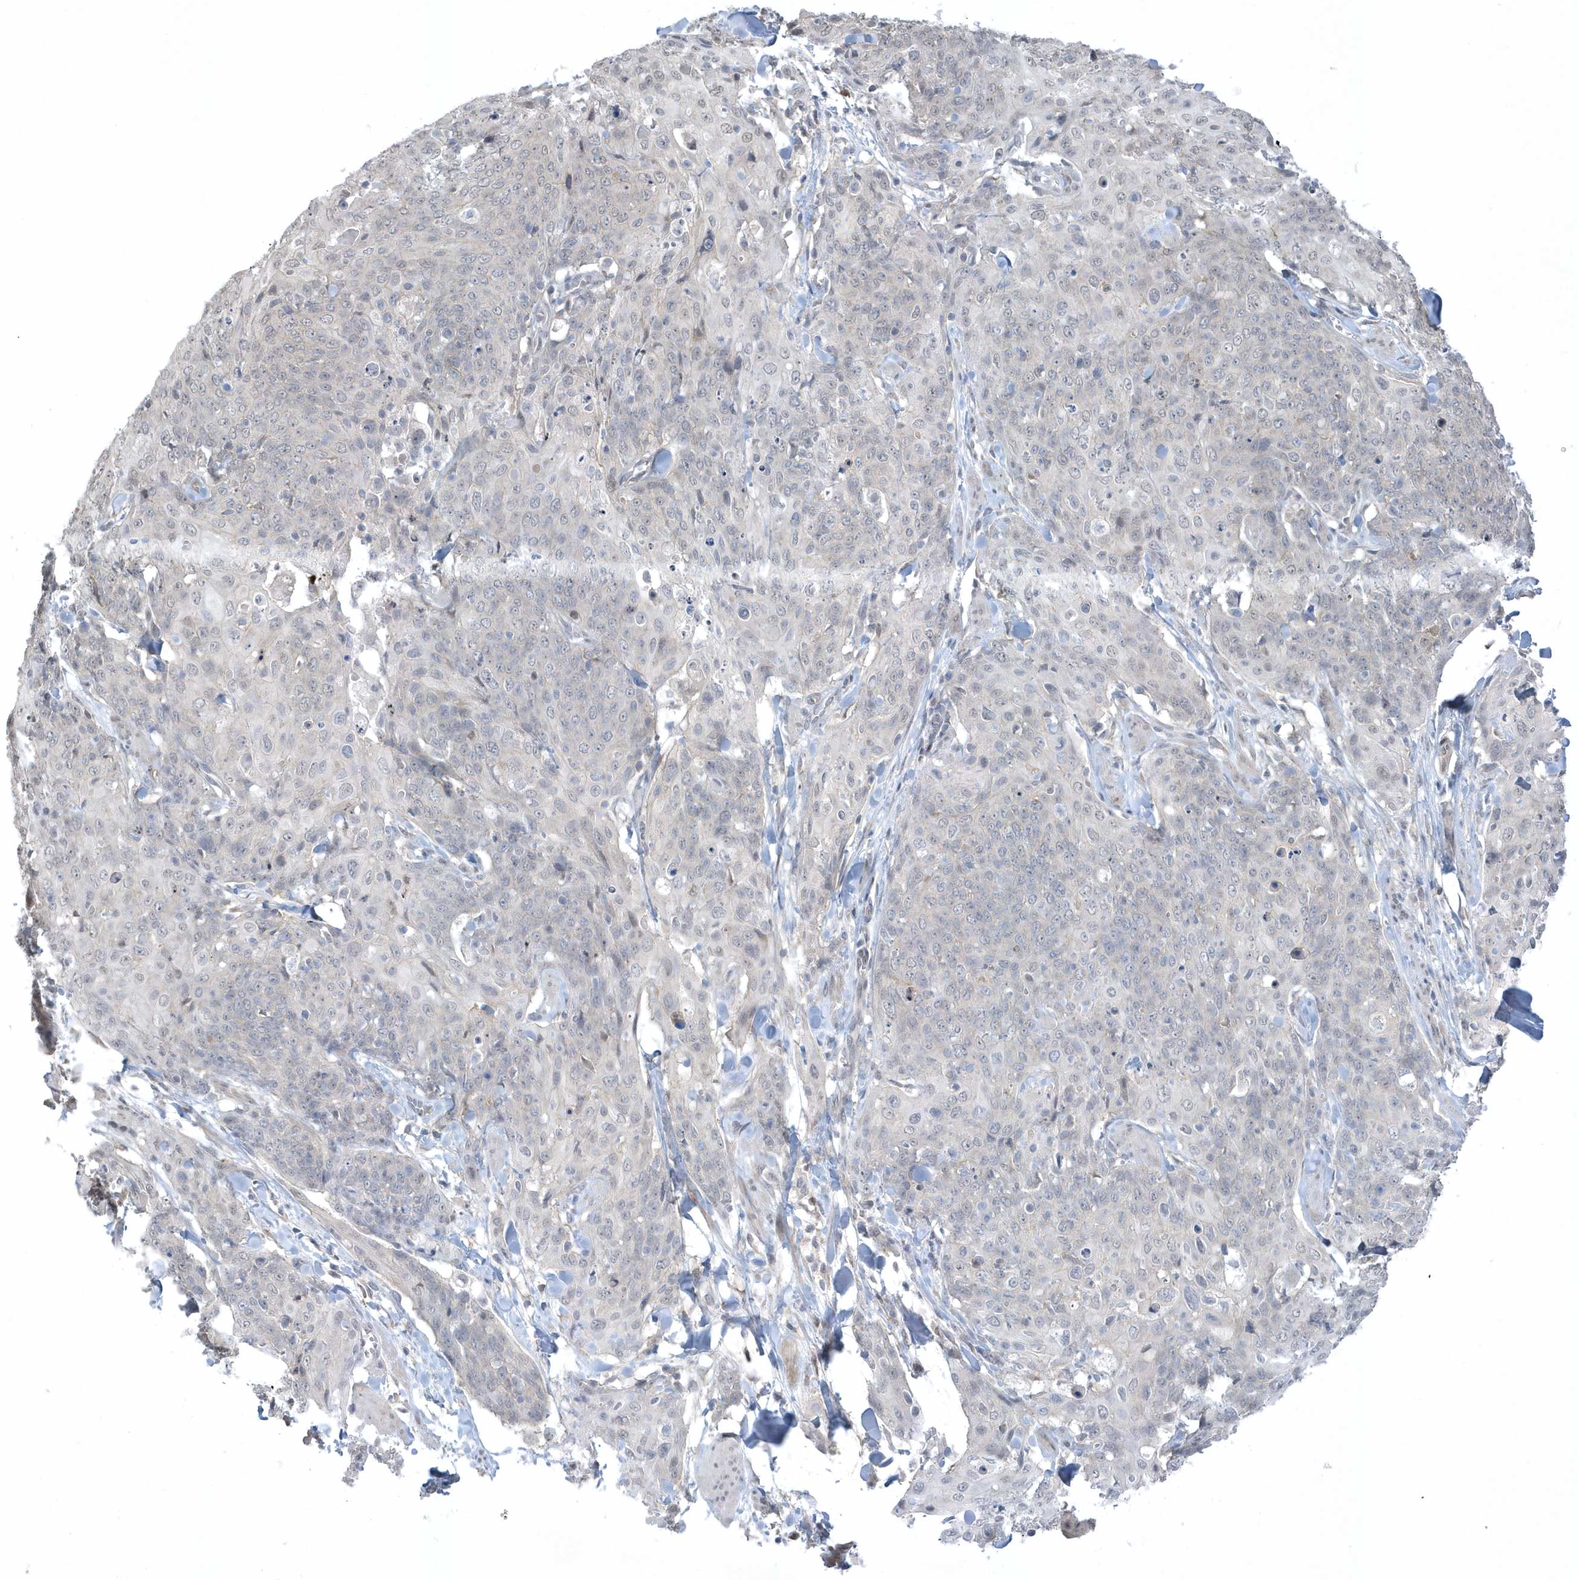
{"staining": {"intensity": "negative", "quantity": "none", "location": "none"}, "tissue": "skin cancer", "cell_type": "Tumor cells", "image_type": "cancer", "snomed": [{"axis": "morphology", "description": "Squamous cell carcinoma, NOS"}, {"axis": "topography", "description": "Skin"}, {"axis": "topography", "description": "Vulva"}], "caption": "A micrograph of squamous cell carcinoma (skin) stained for a protein reveals no brown staining in tumor cells.", "gene": "ZC3H12D", "patient": {"sex": "female", "age": 85}}